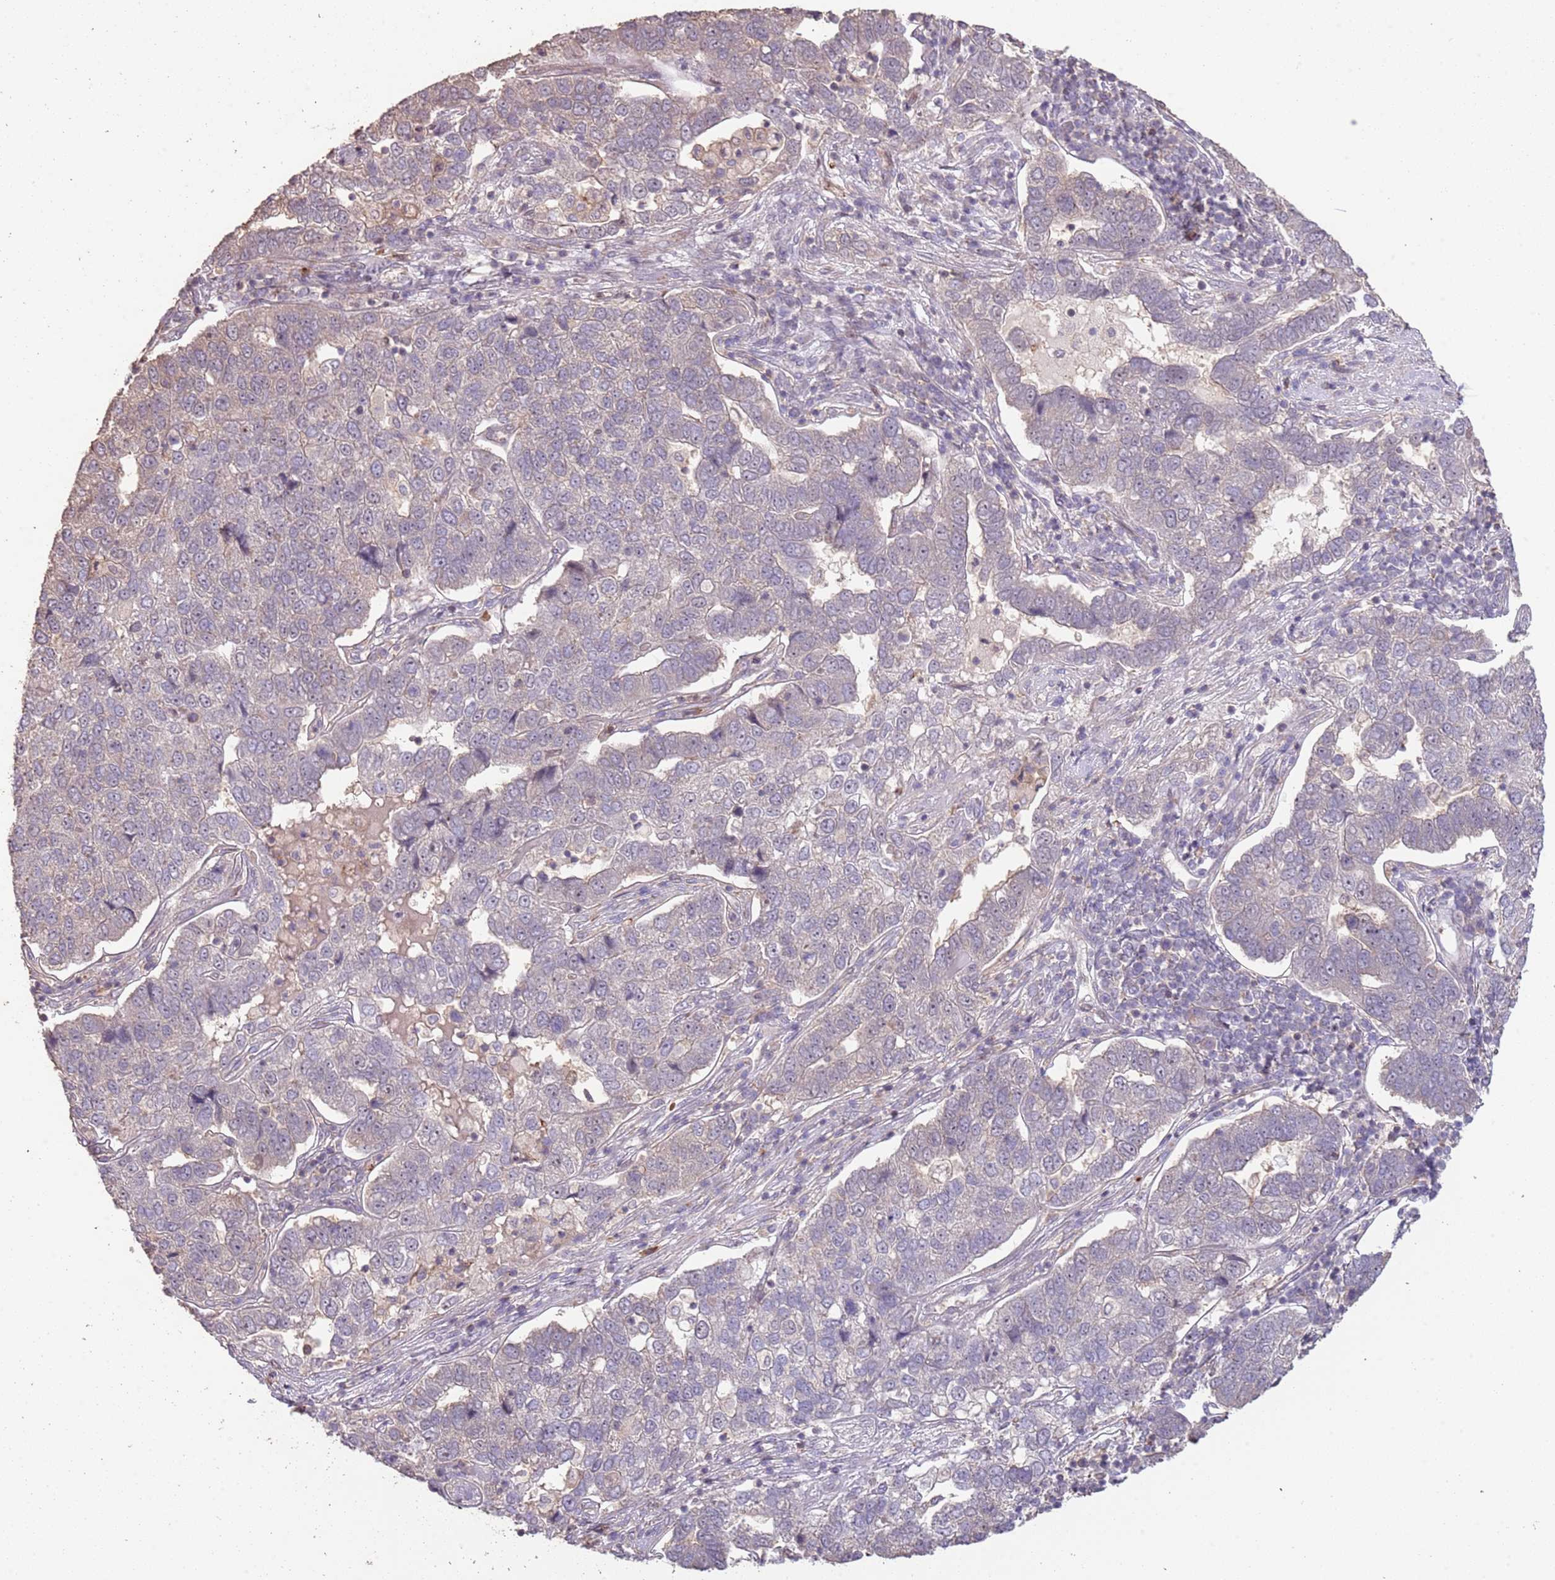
{"staining": {"intensity": "negative", "quantity": "none", "location": "none"}, "tissue": "pancreatic cancer", "cell_type": "Tumor cells", "image_type": "cancer", "snomed": [{"axis": "morphology", "description": "Adenocarcinoma, NOS"}, {"axis": "topography", "description": "Pancreas"}], "caption": "Human pancreatic cancer stained for a protein using immunohistochemistry reveals no expression in tumor cells.", "gene": "ADTRP", "patient": {"sex": "female", "age": 61}}